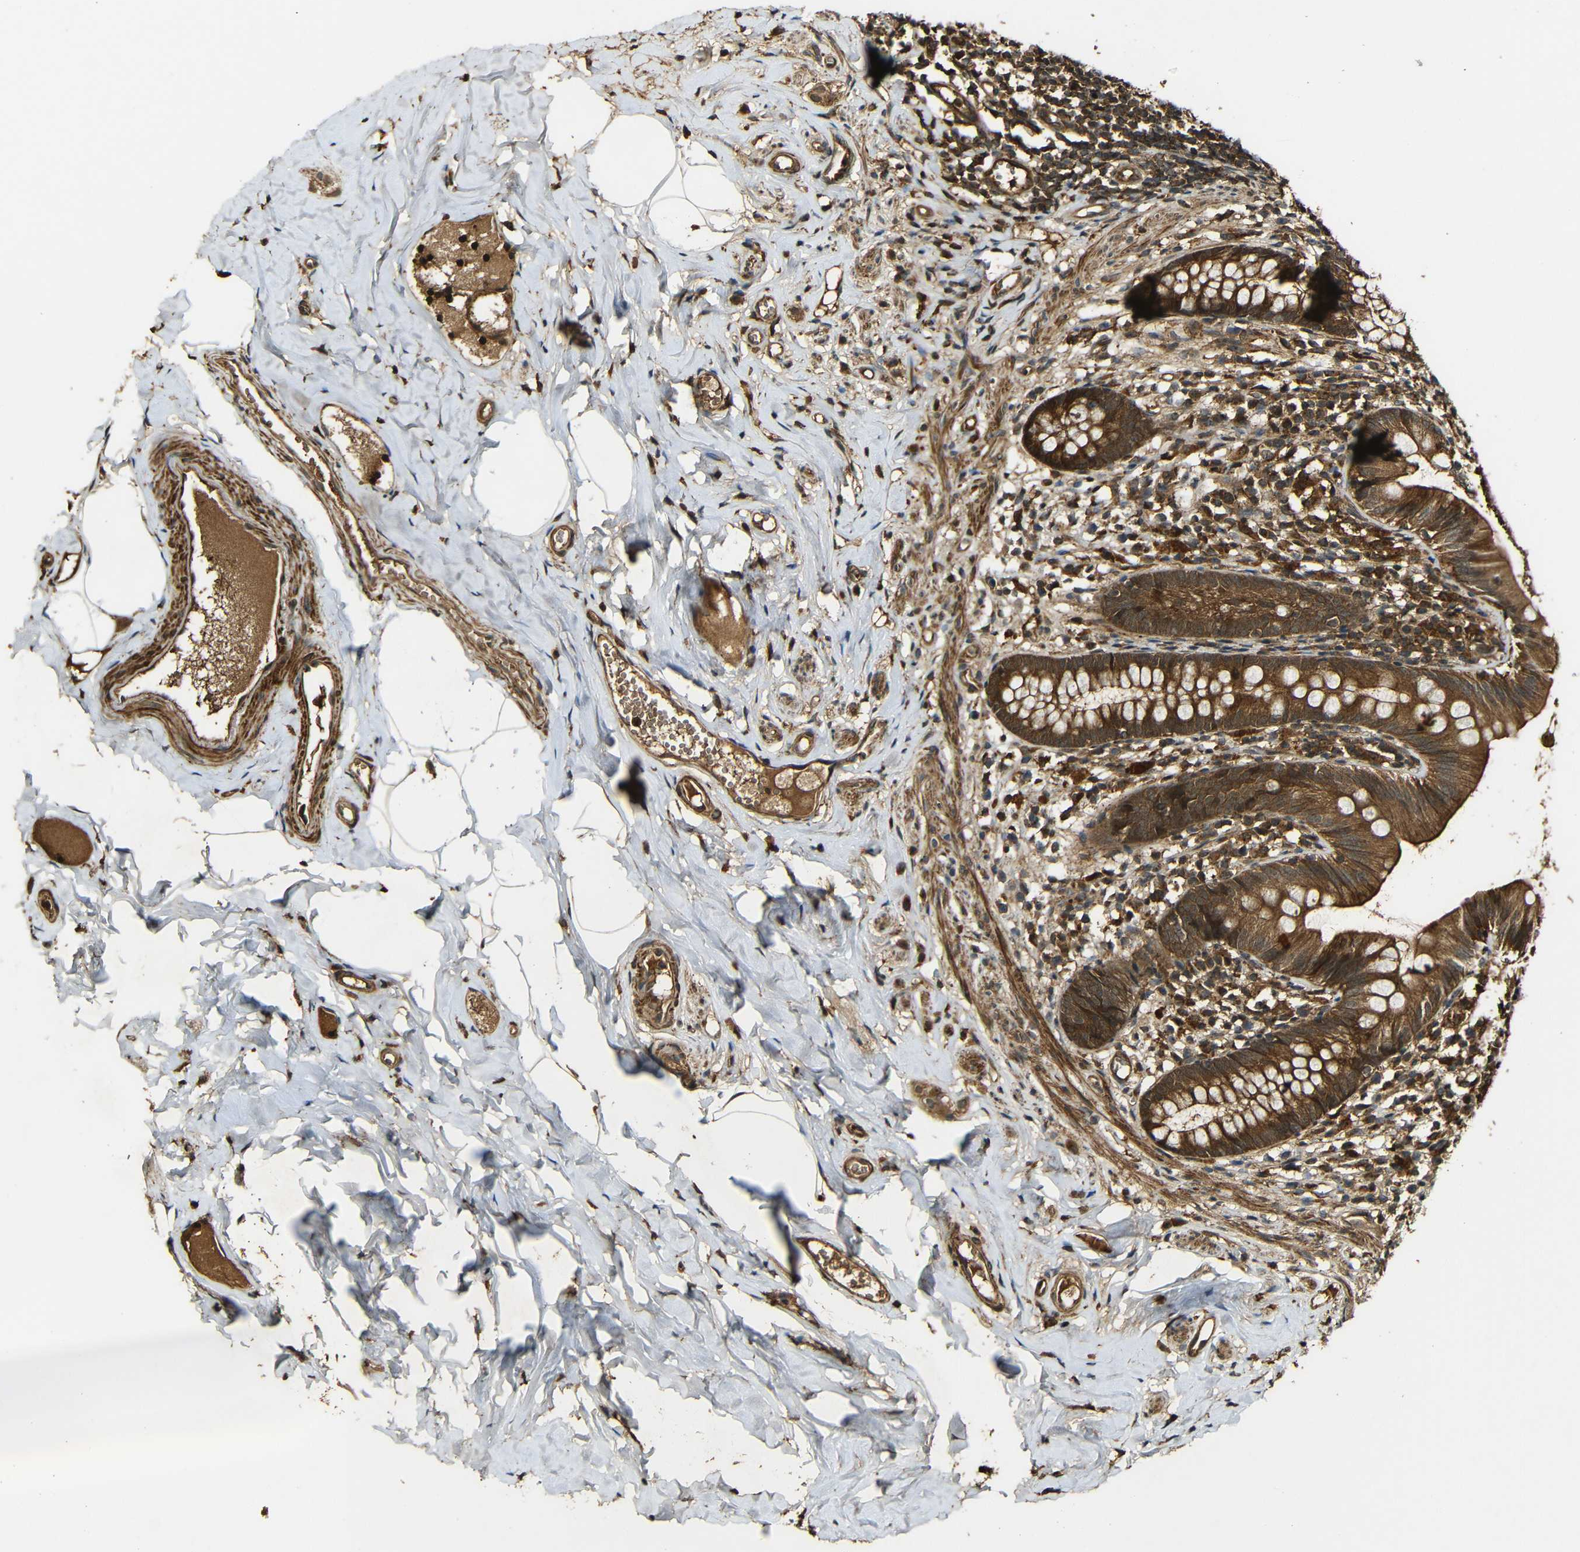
{"staining": {"intensity": "moderate", "quantity": ">75%", "location": "cytoplasmic/membranous"}, "tissue": "appendix", "cell_type": "Glandular cells", "image_type": "normal", "snomed": [{"axis": "morphology", "description": "Normal tissue, NOS"}, {"axis": "topography", "description": "Appendix"}], "caption": "A micrograph of human appendix stained for a protein displays moderate cytoplasmic/membranous brown staining in glandular cells.", "gene": "CASP8", "patient": {"sex": "male", "age": 52}}